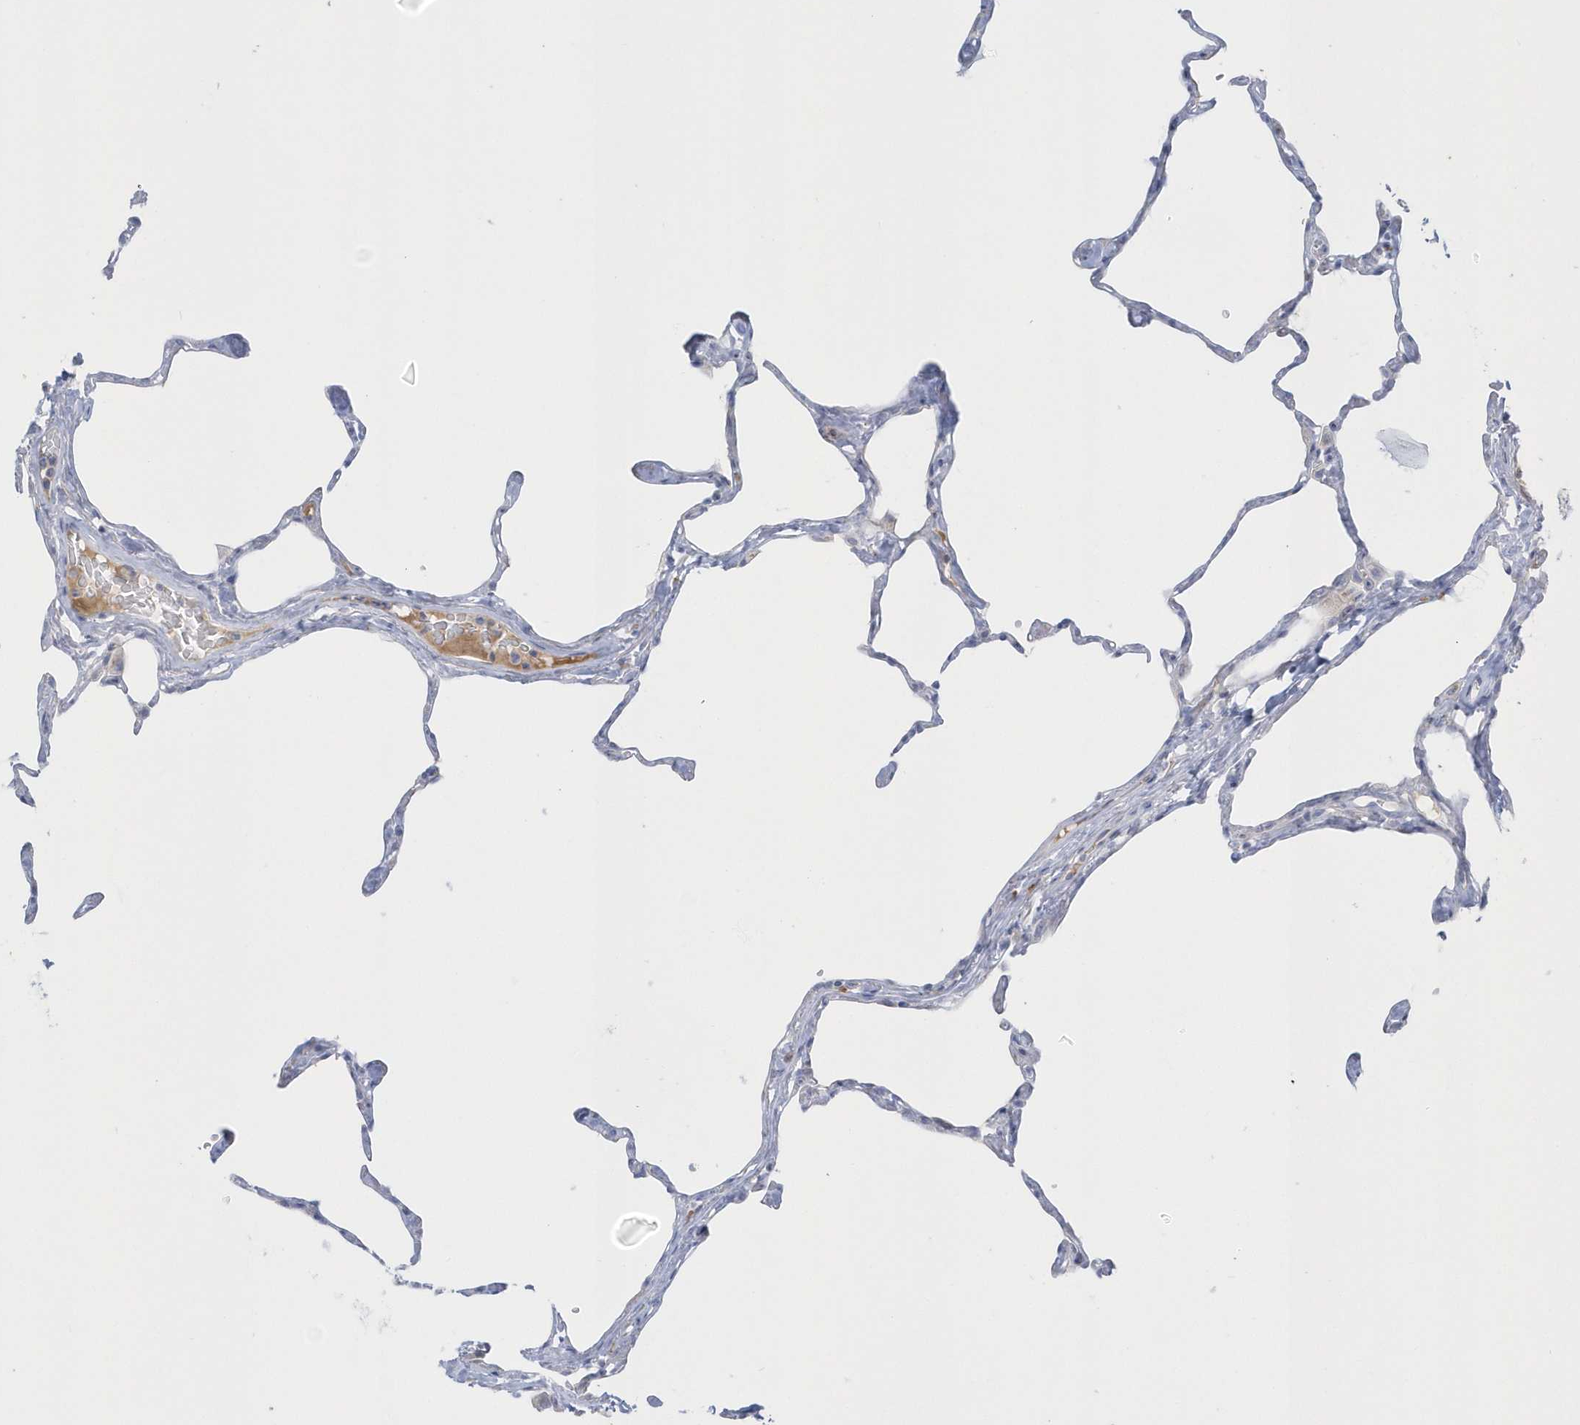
{"staining": {"intensity": "negative", "quantity": "none", "location": "none"}, "tissue": "lung", "cell_type": "Alveolar cells", "image_type": "normal", "snomed": [{"axis": "morphology", "description": "Normal tissue, NOS"}, {"axis": "topography", "description": "Lung"}], "caption": "IHC image of unremarkable human lung stained for a protein (brown), which shows no expression in alveolar cells.", "gene": "SEMA3D", "patient": {"sex": "male", "age": 65}}